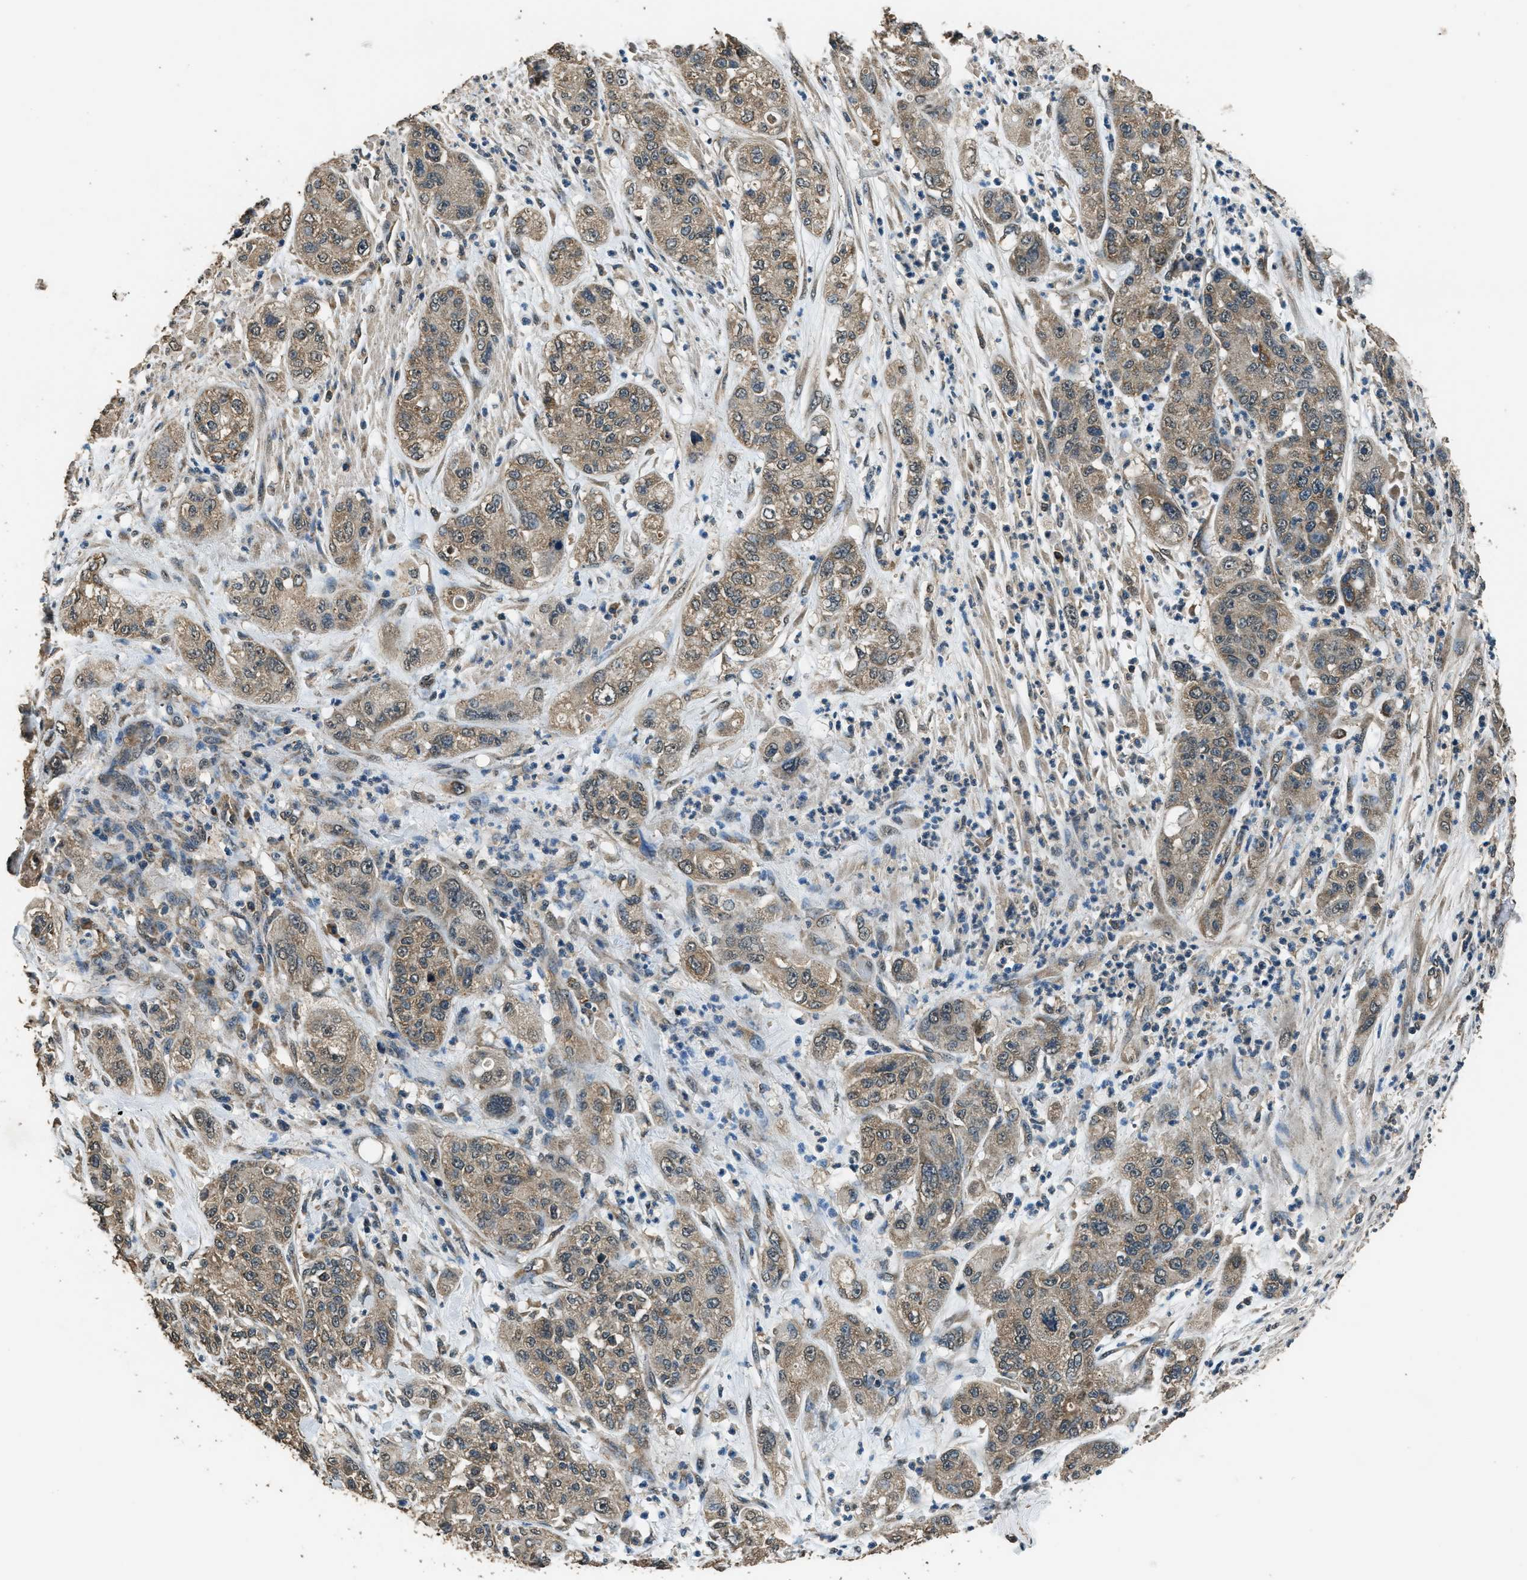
{"staining": {"intensity": "weak", "quantity": ">75%", "location": "cytoplasmic/membranous"}, "tissue": "pancreatic cancer", "cell_type": "Tumor cells", "image_type": "cancer", "snomed": [{"axis": "morphology", "description": "Adenocarcinoma, NOS"}, {"axis": "topography", "description": "Pancreas"}], "caption": "This is a photomicrograph of IHC staining of adenocarcinoma (pancreatic), which shows weak expression in the cytoplasmic/membranous of tumor cells.", "gene": "SALL3", "patient": {"sex": "female", "age": 78}}